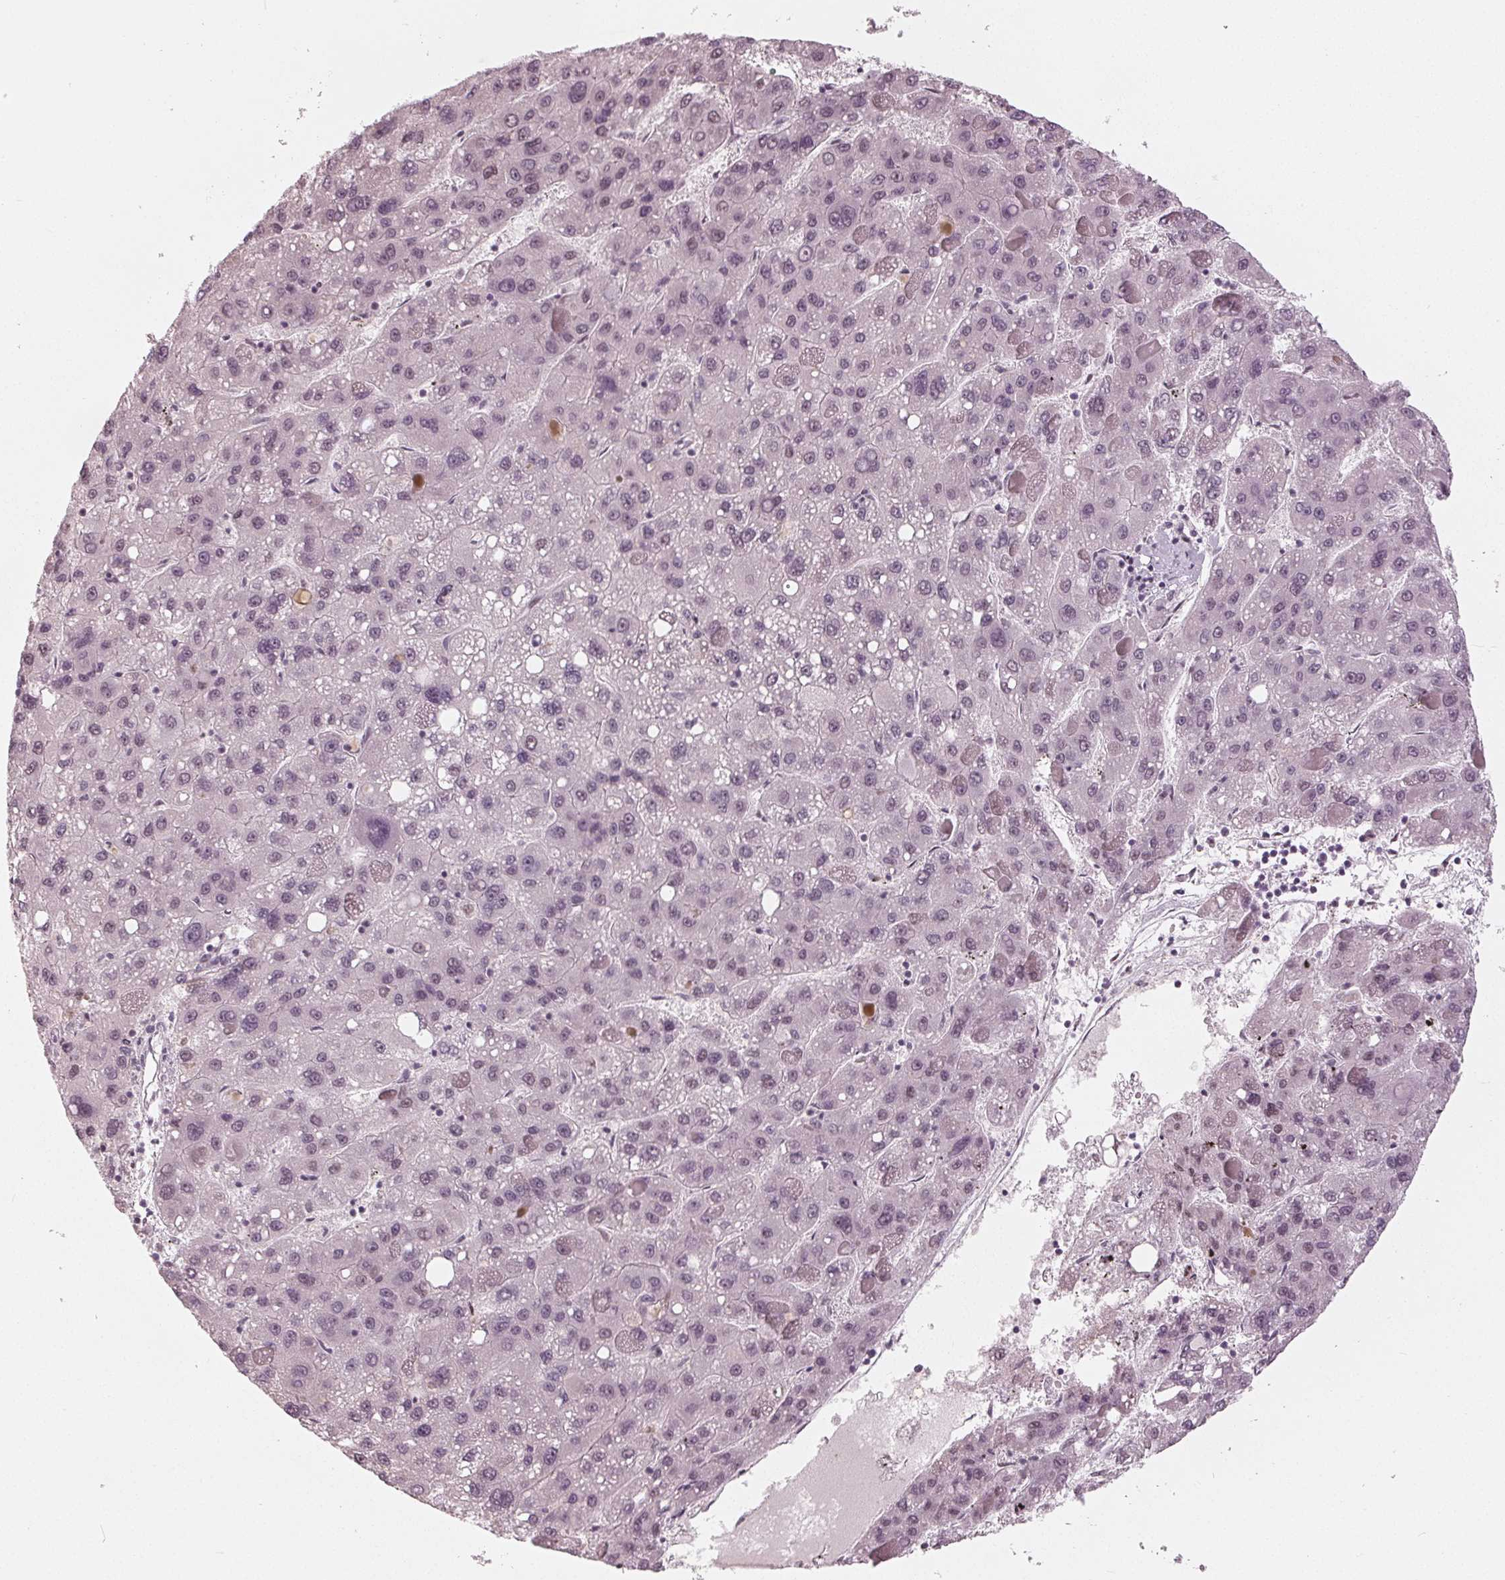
{"staining": {"intensity": "negative", "quantity": "none", "location": "none"}, "tissue": "liver cancer", "cell_type": "Tumor cells", "image_type": "cancer", "snomed": [{"axis": "morphology", "description": "Carcinoma, Hepatocellular, NOS"}, {"axis": "topography", "description": "Liver"}], "caption": "This is an IHC photomicrograph of human hepatocellular carcinoma (liver). There is no expression in tumor cells.", "gene": "ADPRHL1", "patient": {"sex": "female", "age": 82}}